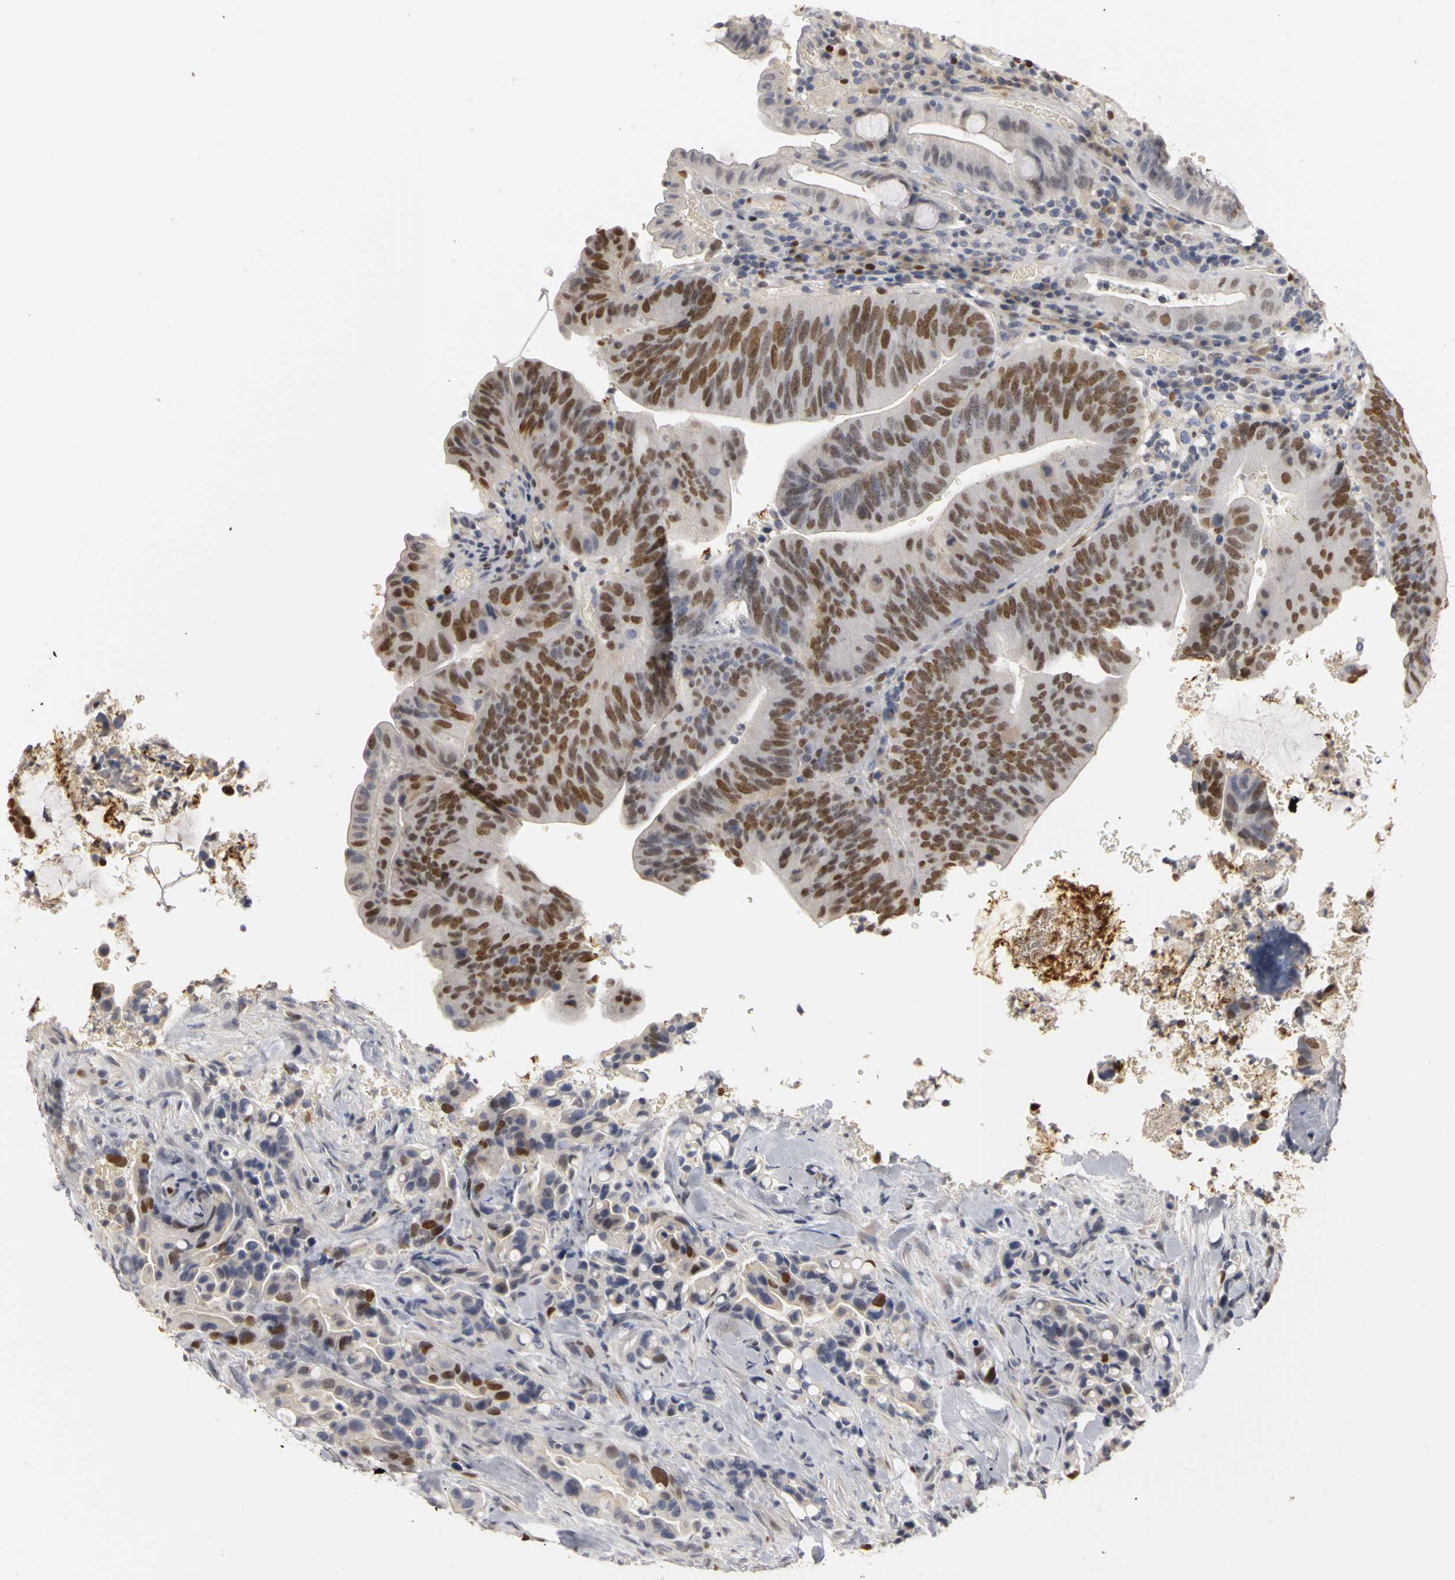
{"staining": {"intensity": "moderate", "quantity": "25%-75%", "location": "nuclear"}, "tissue": "colorectal cancer", "cell_type": "Tumor cells", "image_type": "cancer", "snomed": [{"axis": "morphology", "description": "Normal tissue, NOS"}, {"axis": "morphology", "description": "Adenocarcinoma, NOS"}, {"axis": "topography", "description": "Colon"}], "caption": "Colorectal adenocarcinoma stained with a protein marker displays moderate staining in tumor cells.", "gene": "MCM6", "patient": {"sex": "male", "age": 82}}